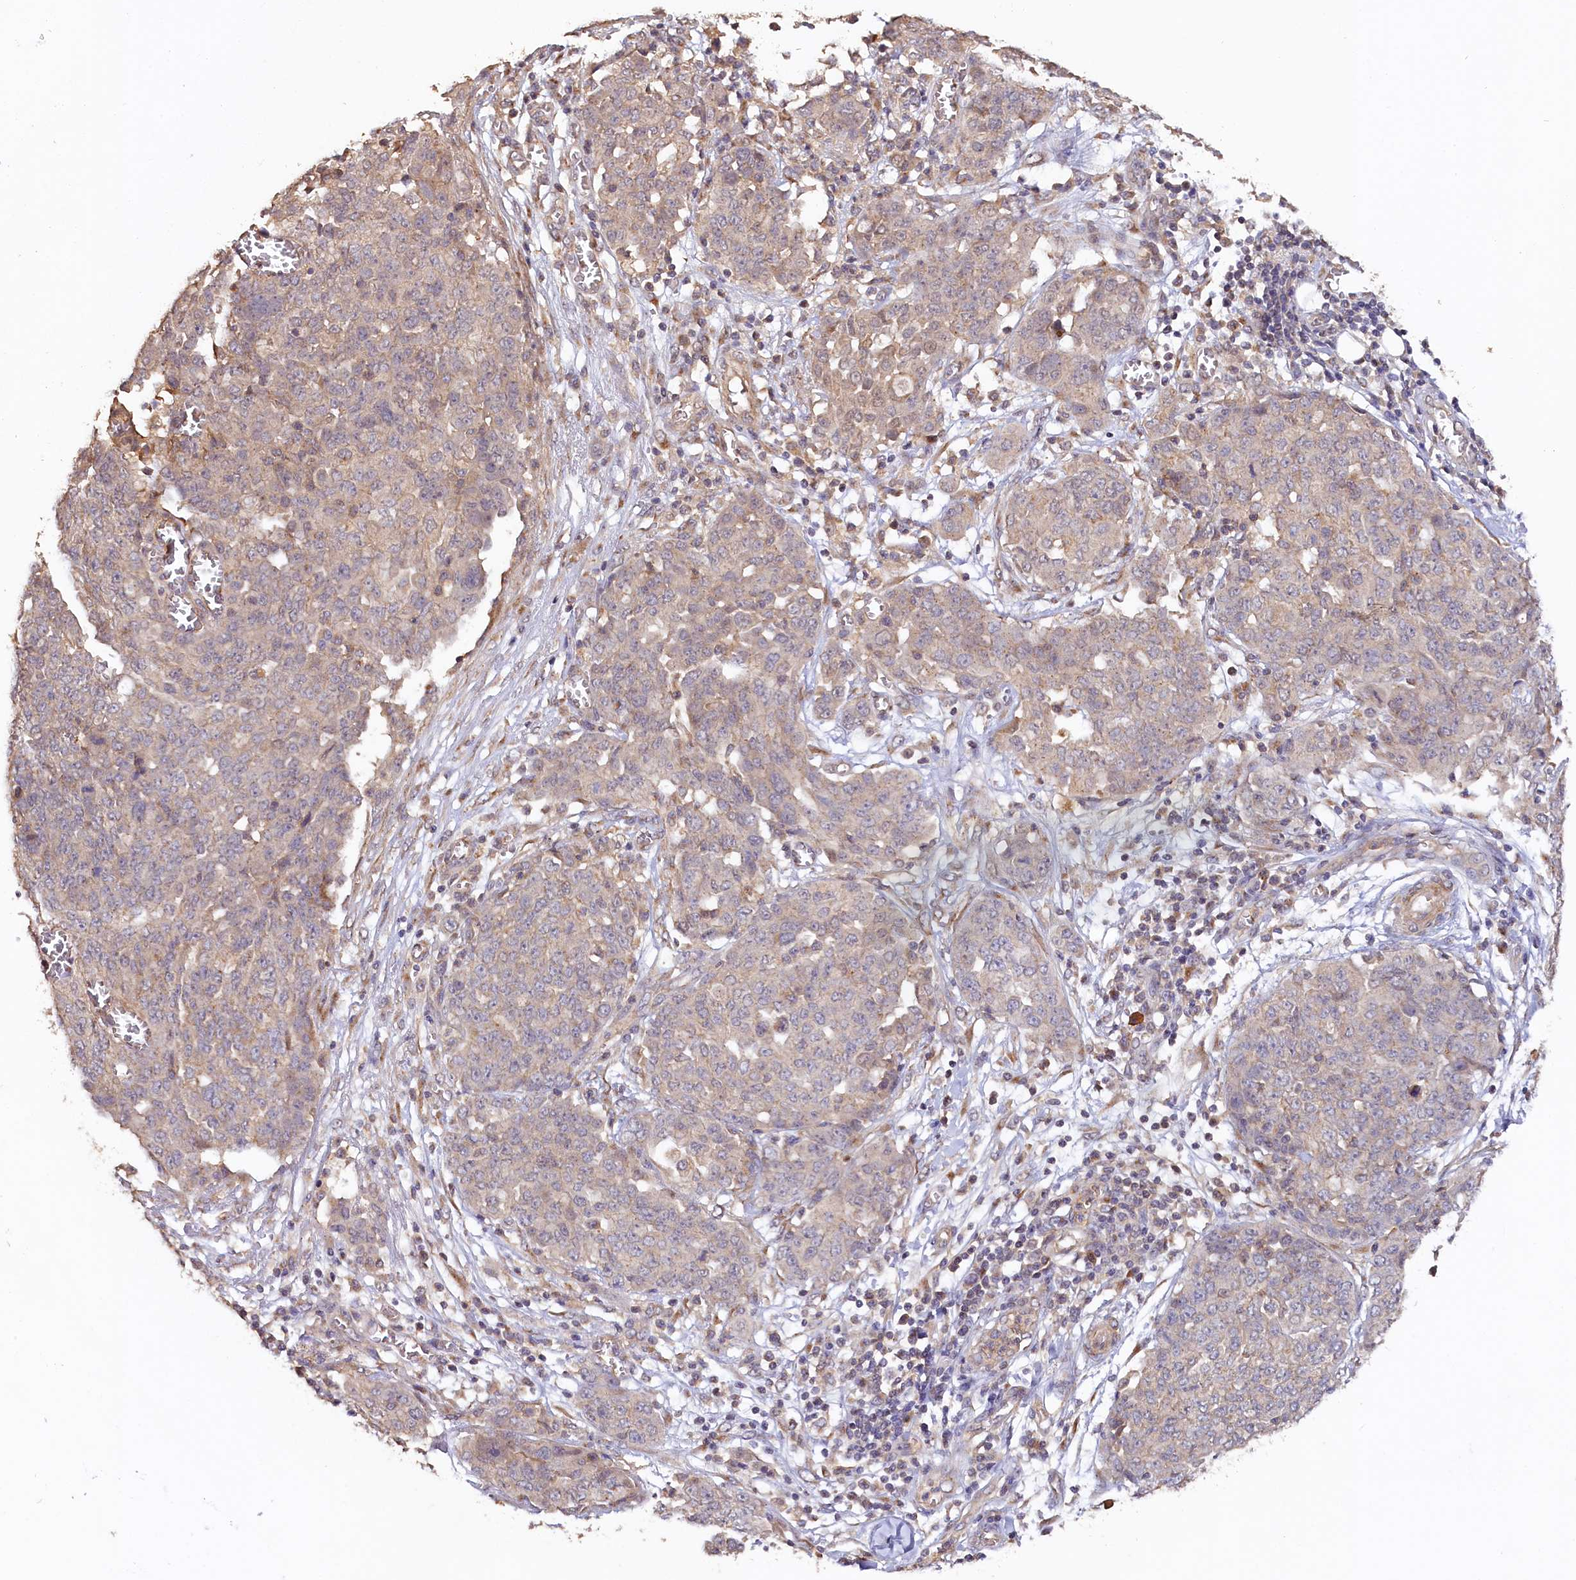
{"staining": {"intensity": "weak", "quantity": "25%-75%", "location": "cytoplasmic/membranous"}, "tissue": "ovarian cancer", "cell_type": "Tumor cells", "image_type": "cancer", "snomed": [{"axis": "morphology", "description": "Cystadenocarcinoma, serous, NOS"}, {"axis": "topography", "description": "Soft tissue"}, {"axis": "topography", "description": "Ovary"}], "caption": "Protein expression analysis of human ovarian serous cystadenocarcinoma reveals weak cytoplasmic/membranous positivity in approximately 25%-75% of tumor cells.", "gene": "TANGO6", "patient": {"sex": "female", "age": 57}}